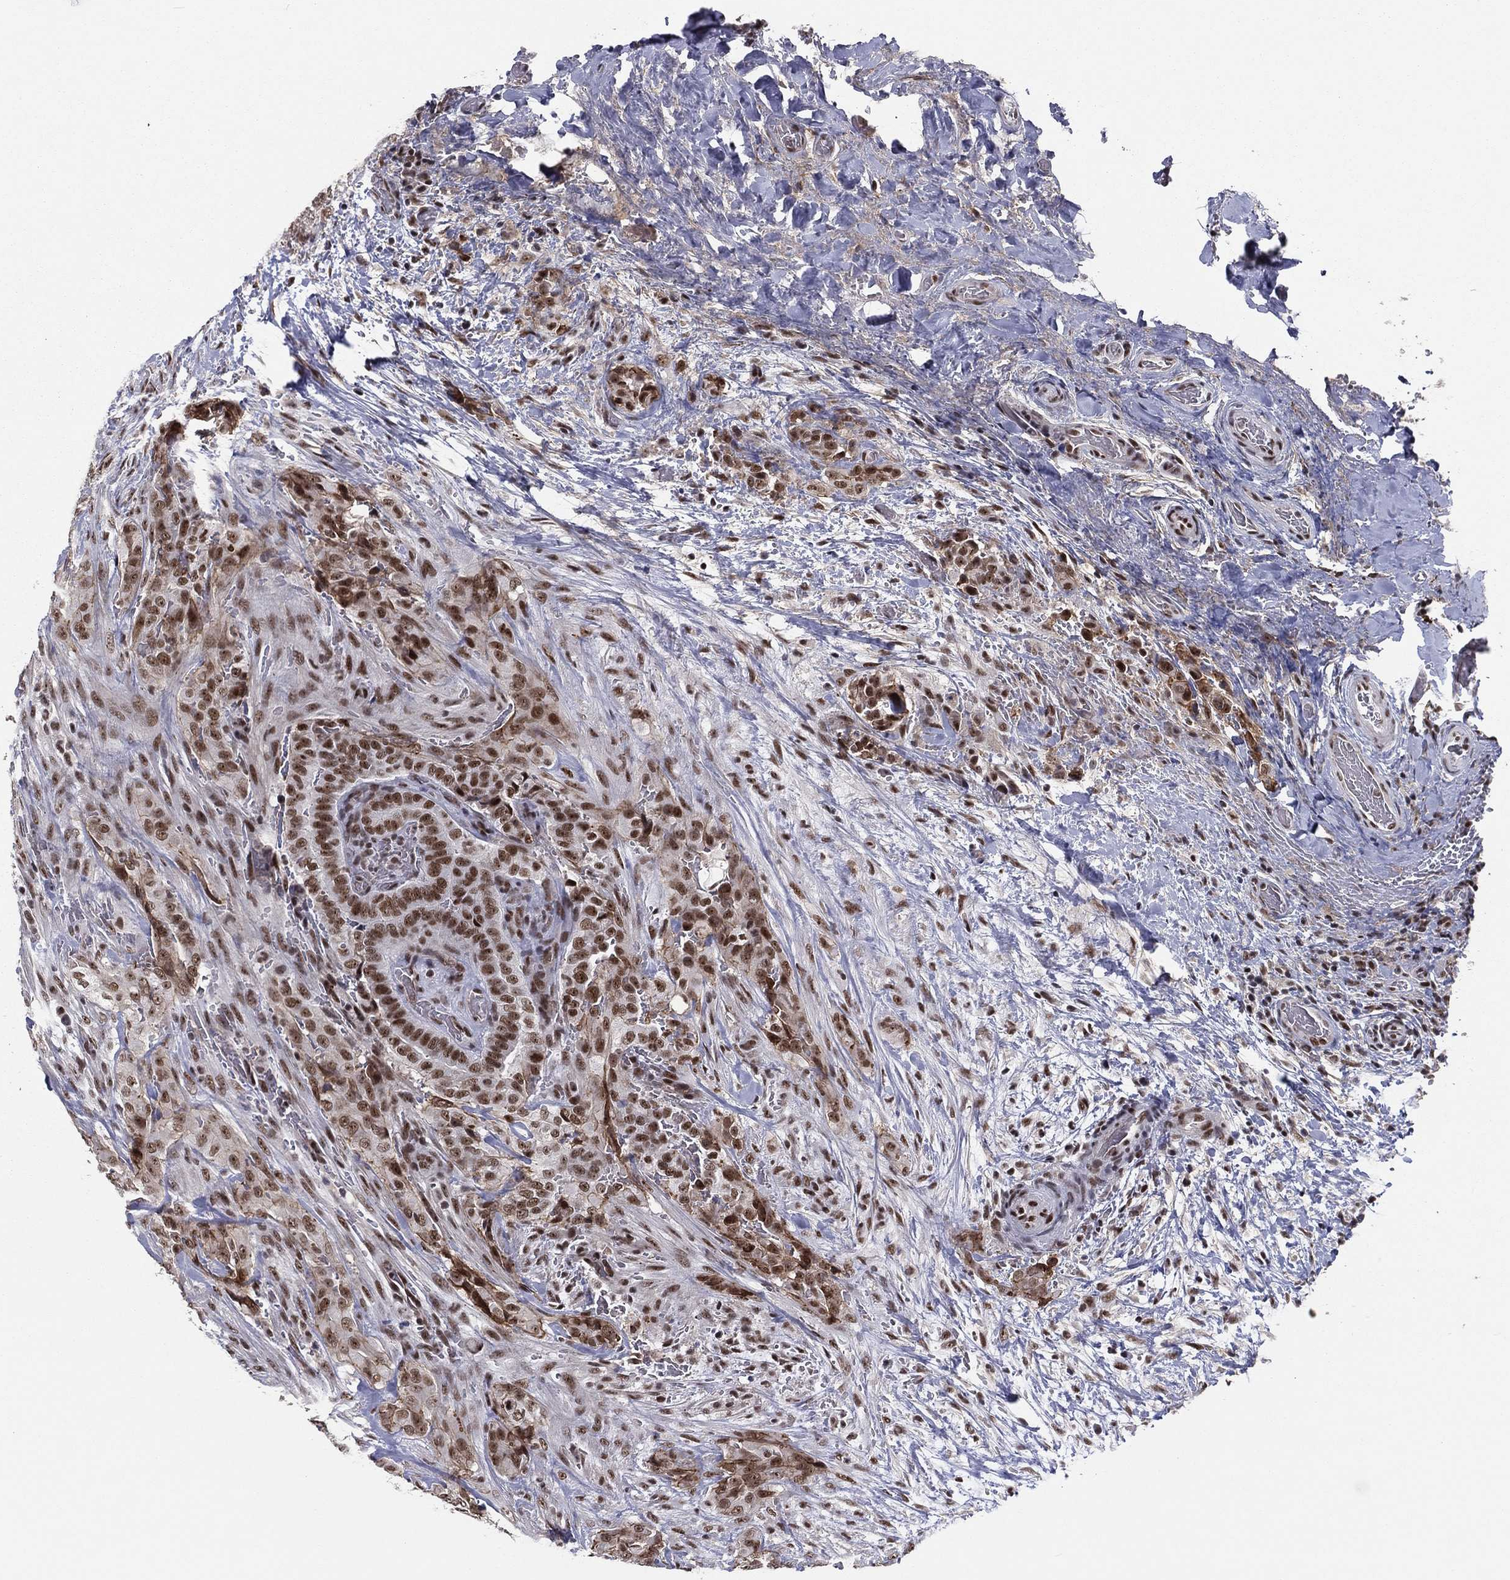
{"staining": {"intensity": "moderate", "quantity": "25%-75%", "location": "nuclear"}, "tissue": "thyroid cancer", "cell_type": "Tumor cells", "image_type": "cancer", "snomed": [{"axis": "morphology", "description": "Papillary adenocarcinoma, NOS"}, {"axis": "topography", "description": "Thyroid gland"}], "caption": "Protein staining of papillary adenocarcinoma (thyroid) tissue displays moderate nuclear staining in approximately 25%-75% of tumor cells. The staining was performed using DAB, with brown indicating positive protein expression. Nuclei are stained blue with hematoxylin.", "gene": "GPALPP1", "patient": {"sex": "male", "age": 61}}